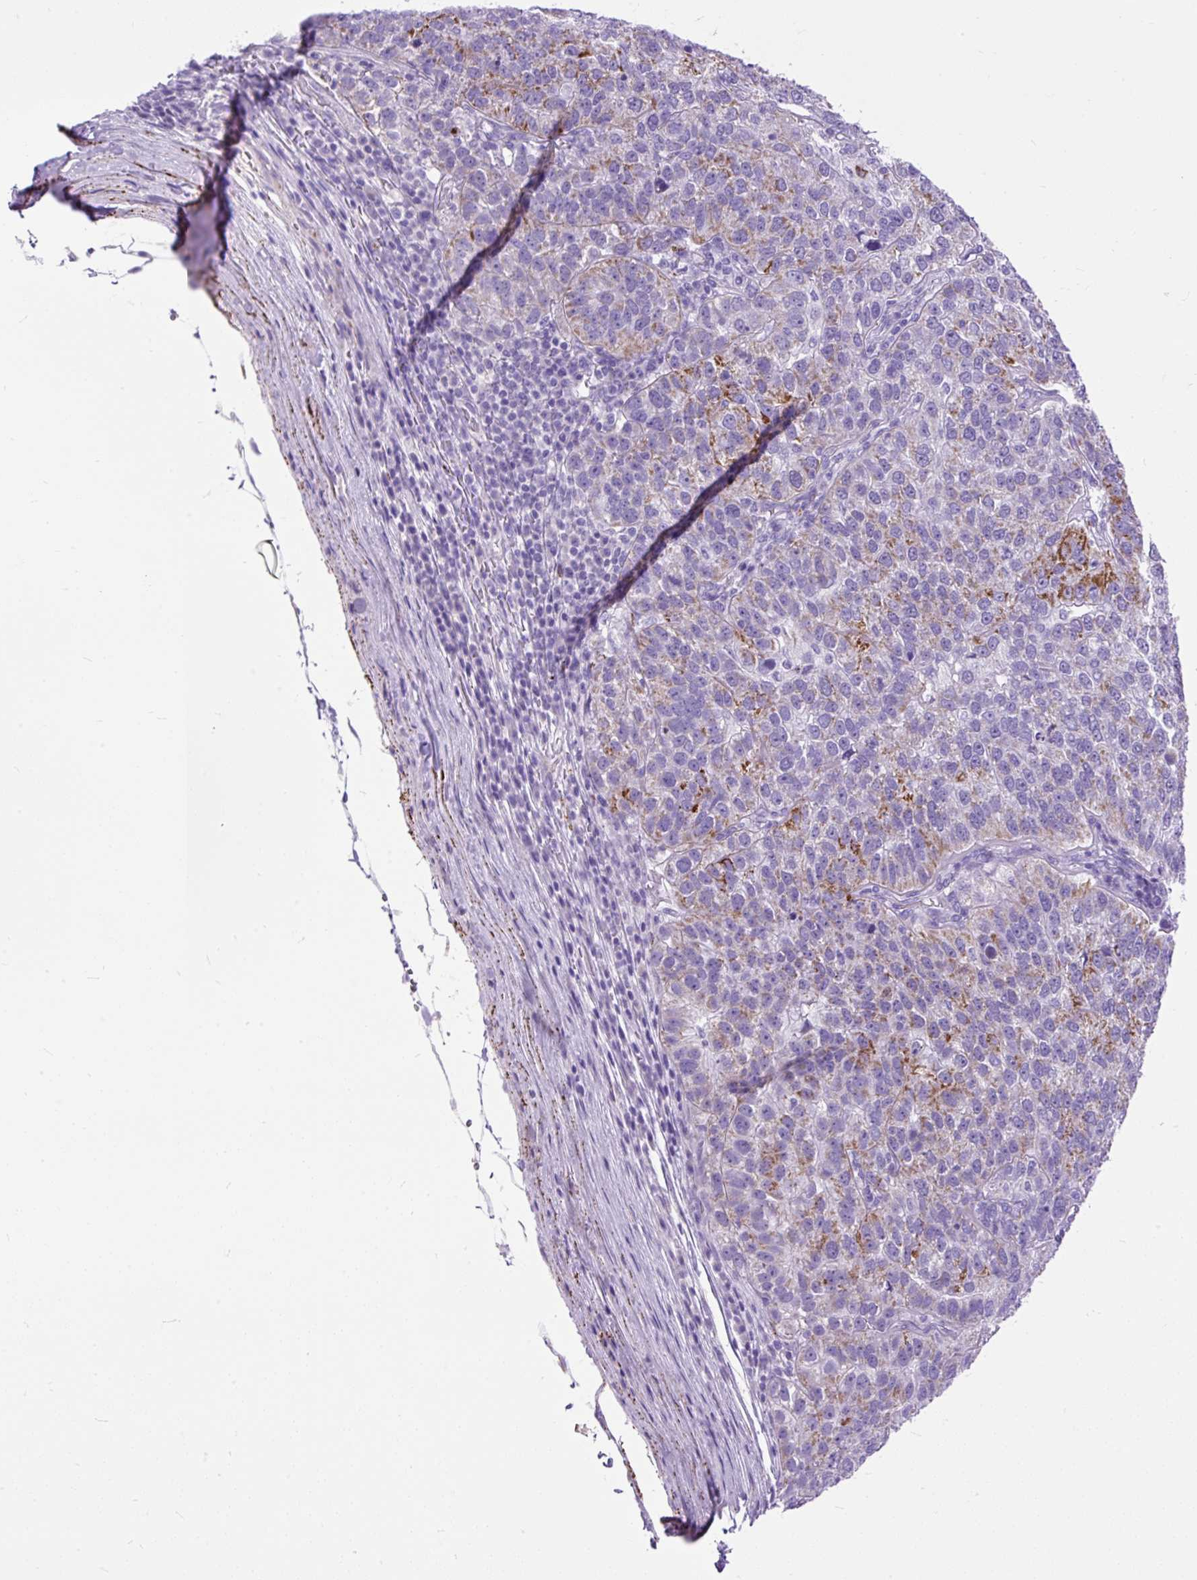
{"staining": {"intensity": "moderate", "quantity": "<25%", "location": "cytoplasmic/membranous"}, "tissue": "pancreatic cancer", "cell_type": "Tumor cells", "image_type": "cancer", "snomed": [{"axis": "morphology", "description": "Adenocarcinoma, NOS"}, {"axis": "topography", "description": "Pancreas"}], "caption": "An image of human adenocarcinoma (pancreatic) stained for a protein shows moderate cytoplasmic/membranous brown staining in tumor cells.", "gene": "ZNF256", "patient": {"sex": "female", "age": 61}}